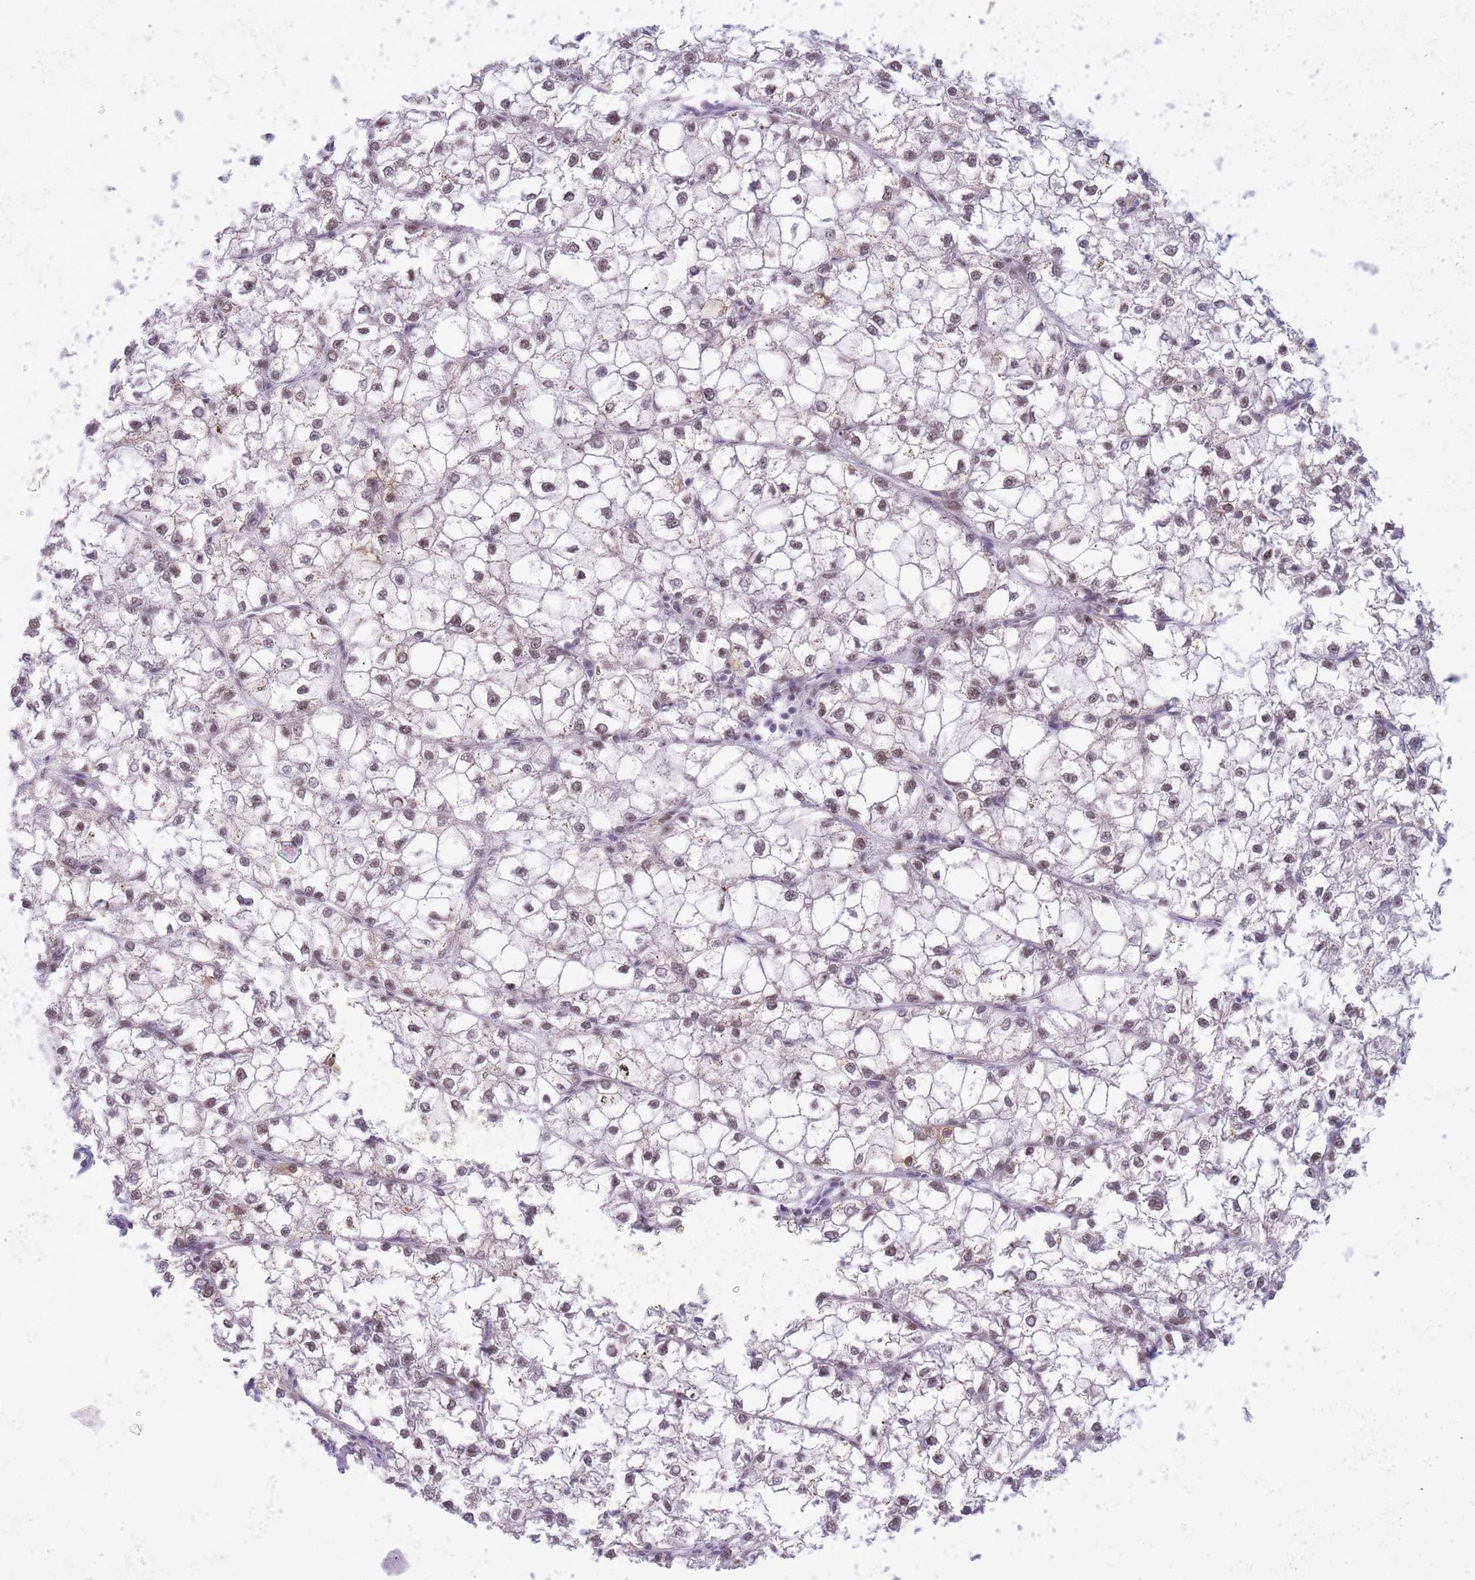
{"staining": {"intensity": "weak", "quantity": "<25%", "location": "nuclear"}, "tissue": "liver cancer", "cell_type": "Tumor cells", "image_type": "cancer", "snomed": [{"axis": "morphology", "description": "Carcinoma, Hepatocellular, NOS"}, {"axis": "topography", "description": "Liver"}], "caption": "Image shows no significant protein staining in tumor cells of liver cancer. (DAB (3,3'-diaminobenzidine) immunohistochemistry visualized using brightfield microscopy, high magnification).", "gene": "CYP2B6", "patient": {"sex": "female", "age": 43}}